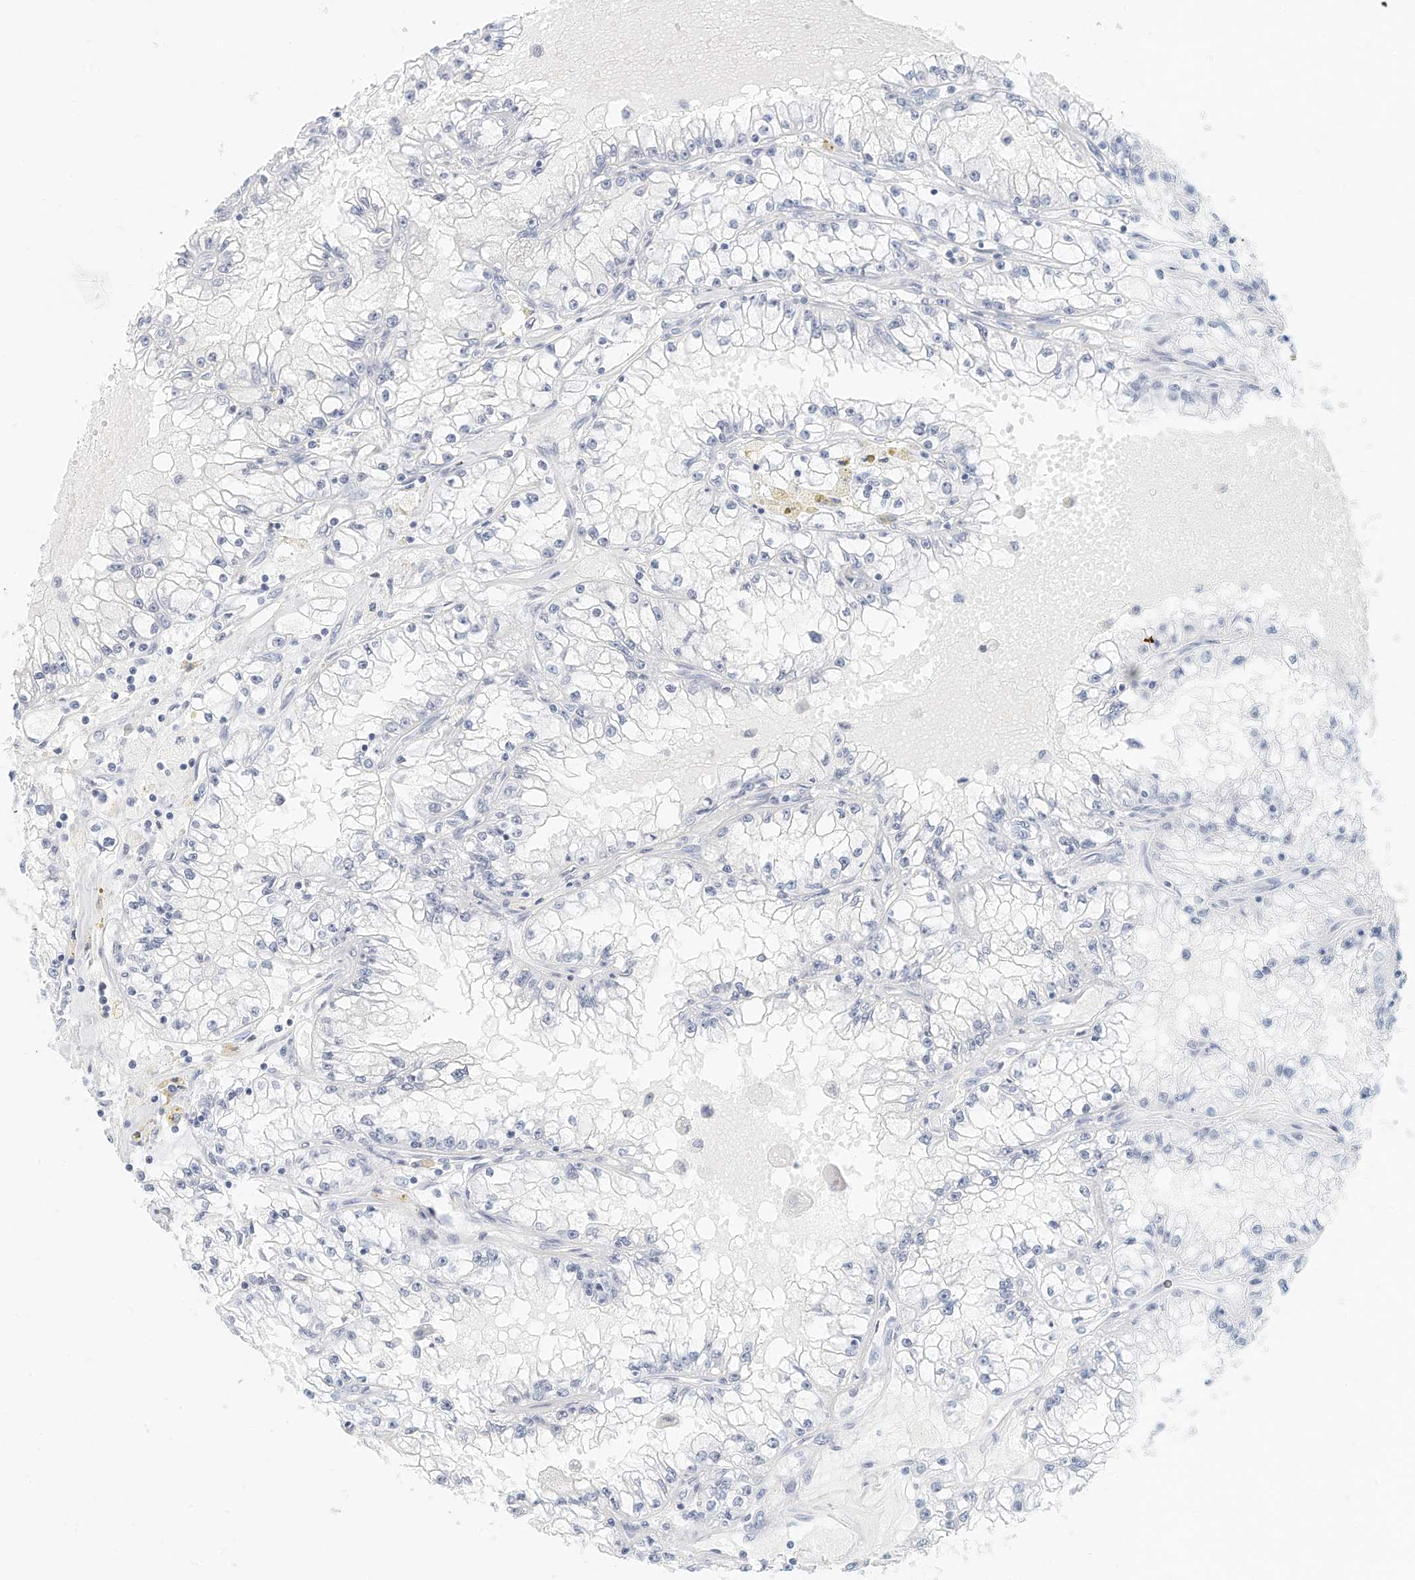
{"staining": {"intensity": "negative", "quantity": "none", "location": "none"}, "tissue": "renal cancer", "cell_type": "Tumor cells", "image_type": "cancer", "snomed": [{"axis": "morphology", "description": "Adenocarcinoma, NOS"}, {"axis": "topography", "description": "Kidney"}], "caption": "IHC histopathology image of renal adenocarcinoma stained for a protein (brown), which exhibits no expression in tumor cells.", "gene": "ARHGAP28", "patient": {"sex": "male", "age": 56}}